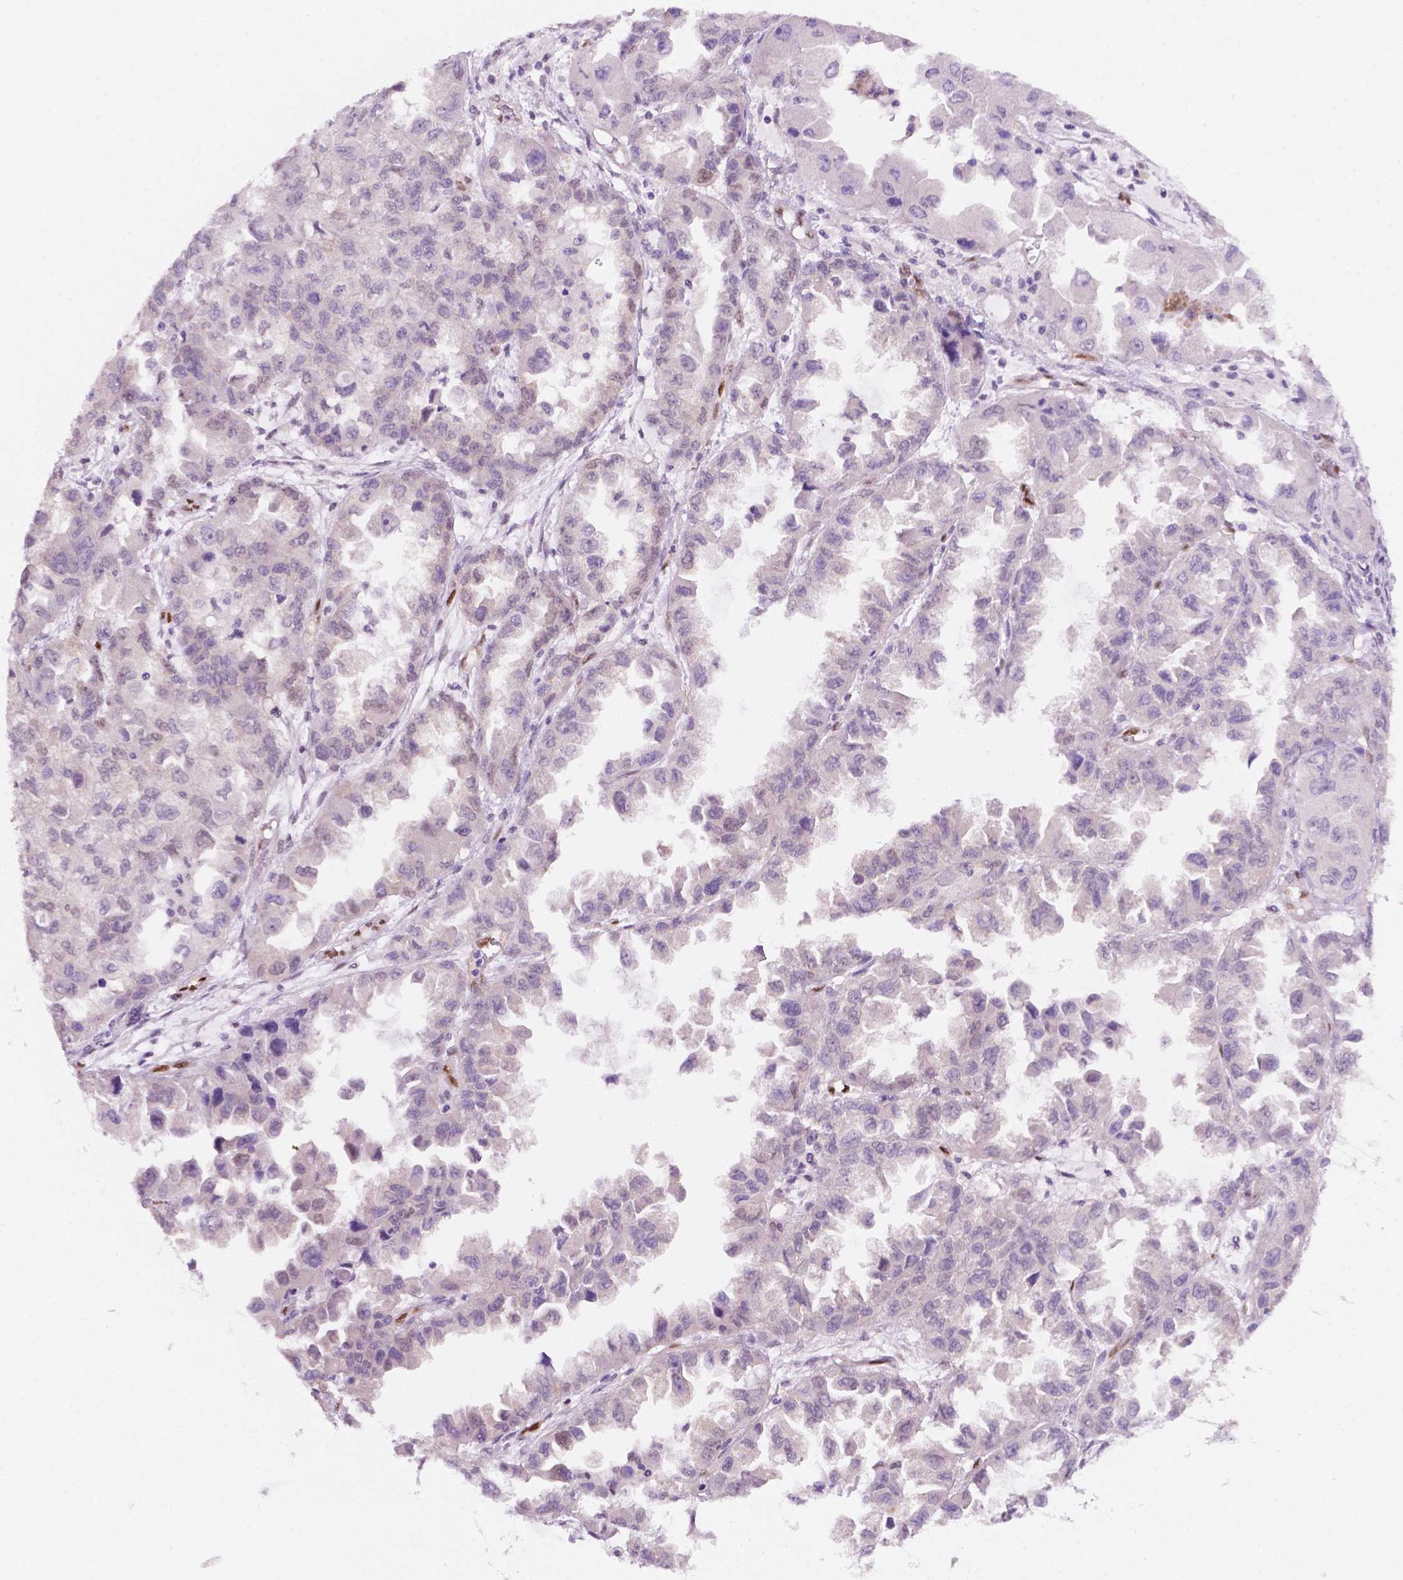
{"staining": {"intensity": "negative", "quantity": "none", "location": "none"}, "tissue": "ovarian cancer", "cell_type": "Tumor cells", "image_type": "cancer", "snomed": [{"axis": "morphology", "description": "Cystadenocarcinoma, serous, NOS"}, {"axis": "topography", "description": "Ovary"}], "caption": "DAB (3,3'-diaminobenzidine) immunohistochemical staining of human ovarian cancer (serous cystadenocarcinoma) reveals no significant positivity in tumor cells. (DAB (3,3'-diaminobenzidine) immunohistochemistry with hematoxylin counter stain).", "gene": "ERF", "patient": {"sex": "female", "age": 84}}